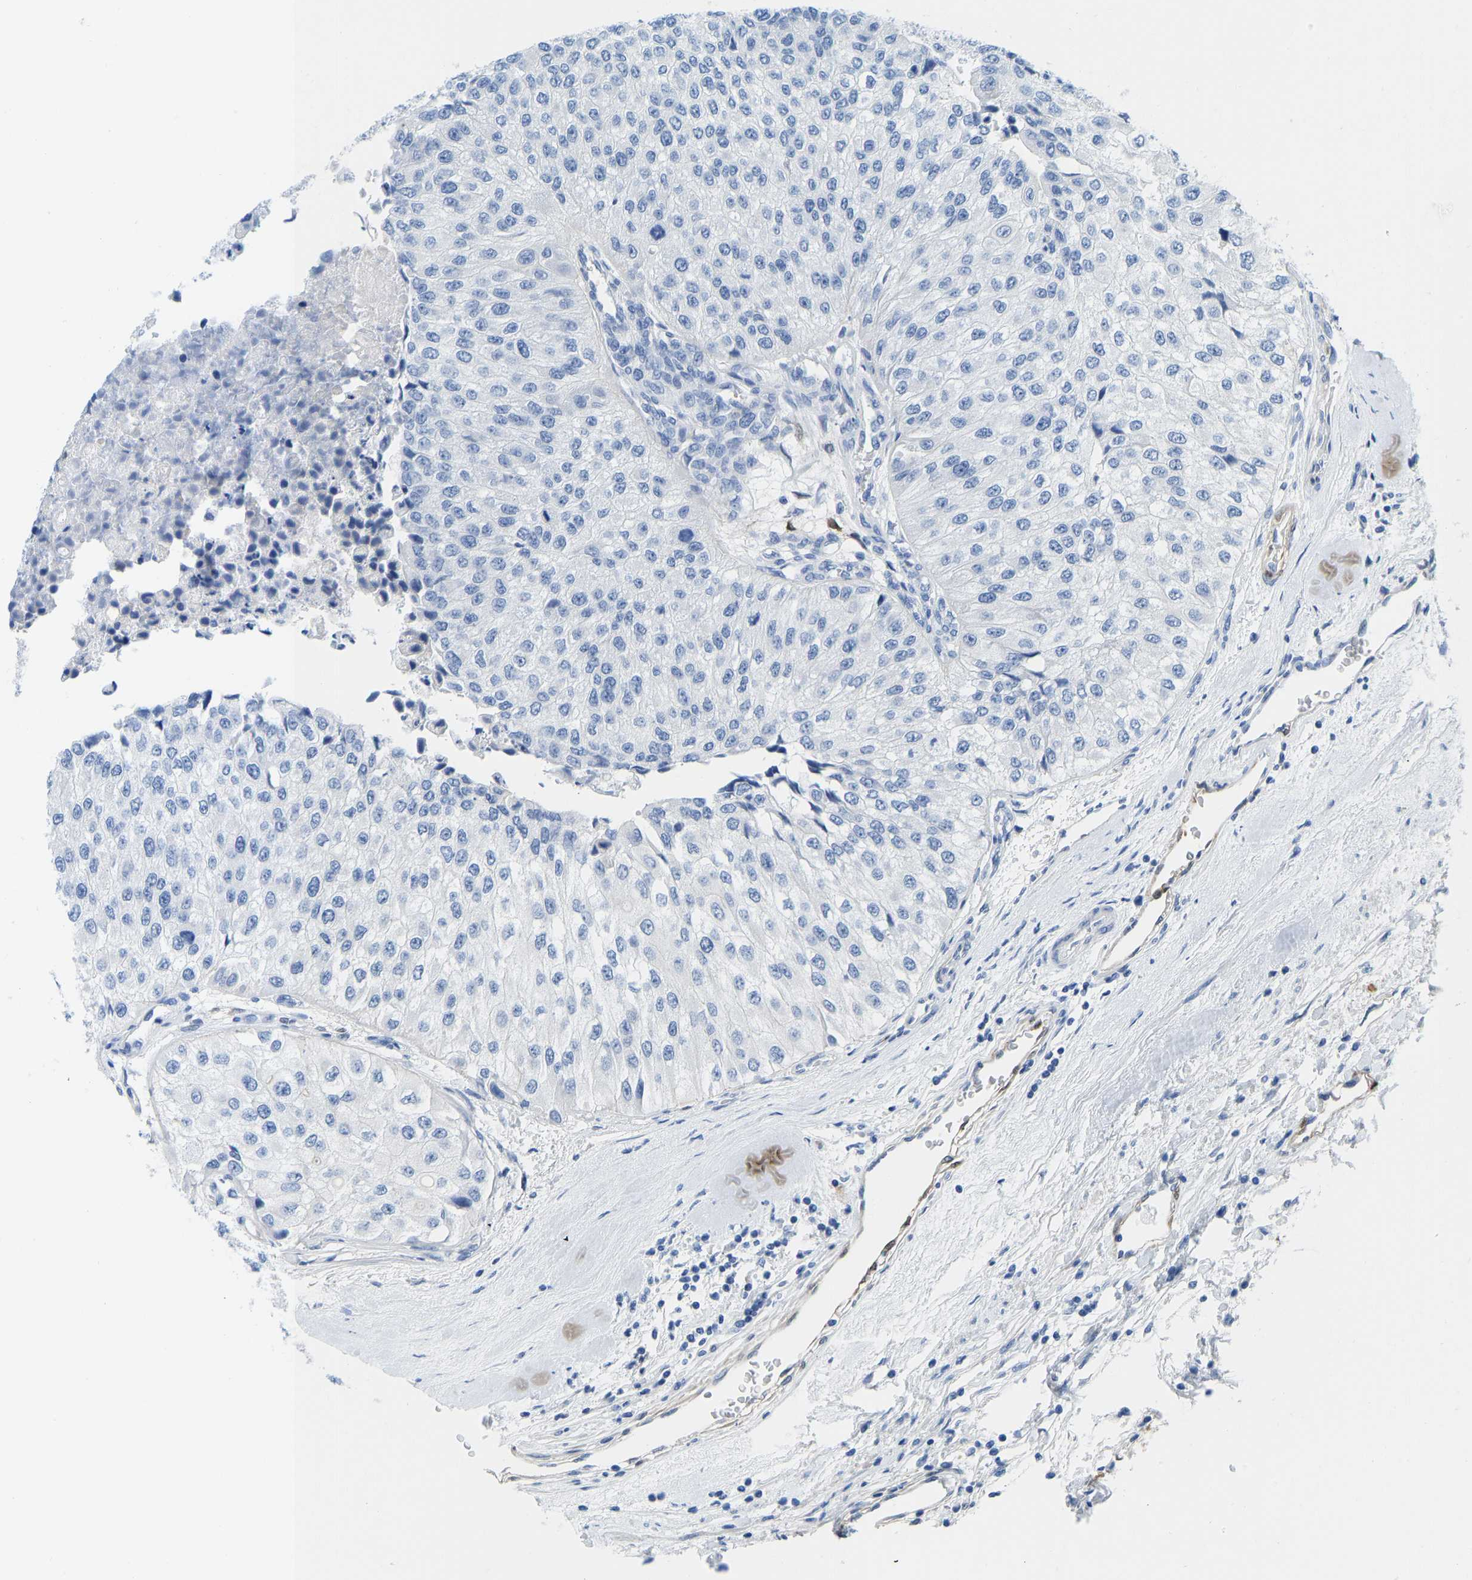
{"staining": {"intensity": "negative", "quantity": "none", "location": "none"}, "tissue": "urothelial cancer", "cell_type": "Tumor cells", "image_type": "cancer", "snomed": [{"axis": "morphology", "description": "Urothelial carcinoma, High grade"}, {"axis": "topography", "description": "Kidney"}, {"axis": "topography", "description": "Urinary bladder"}], "caption": "Protein analysis of urothelial cancer demonstrates no significant staining in tumor cells.", "gene": "NKAIN3", "patient": {"sex": "male", "age": 77}}